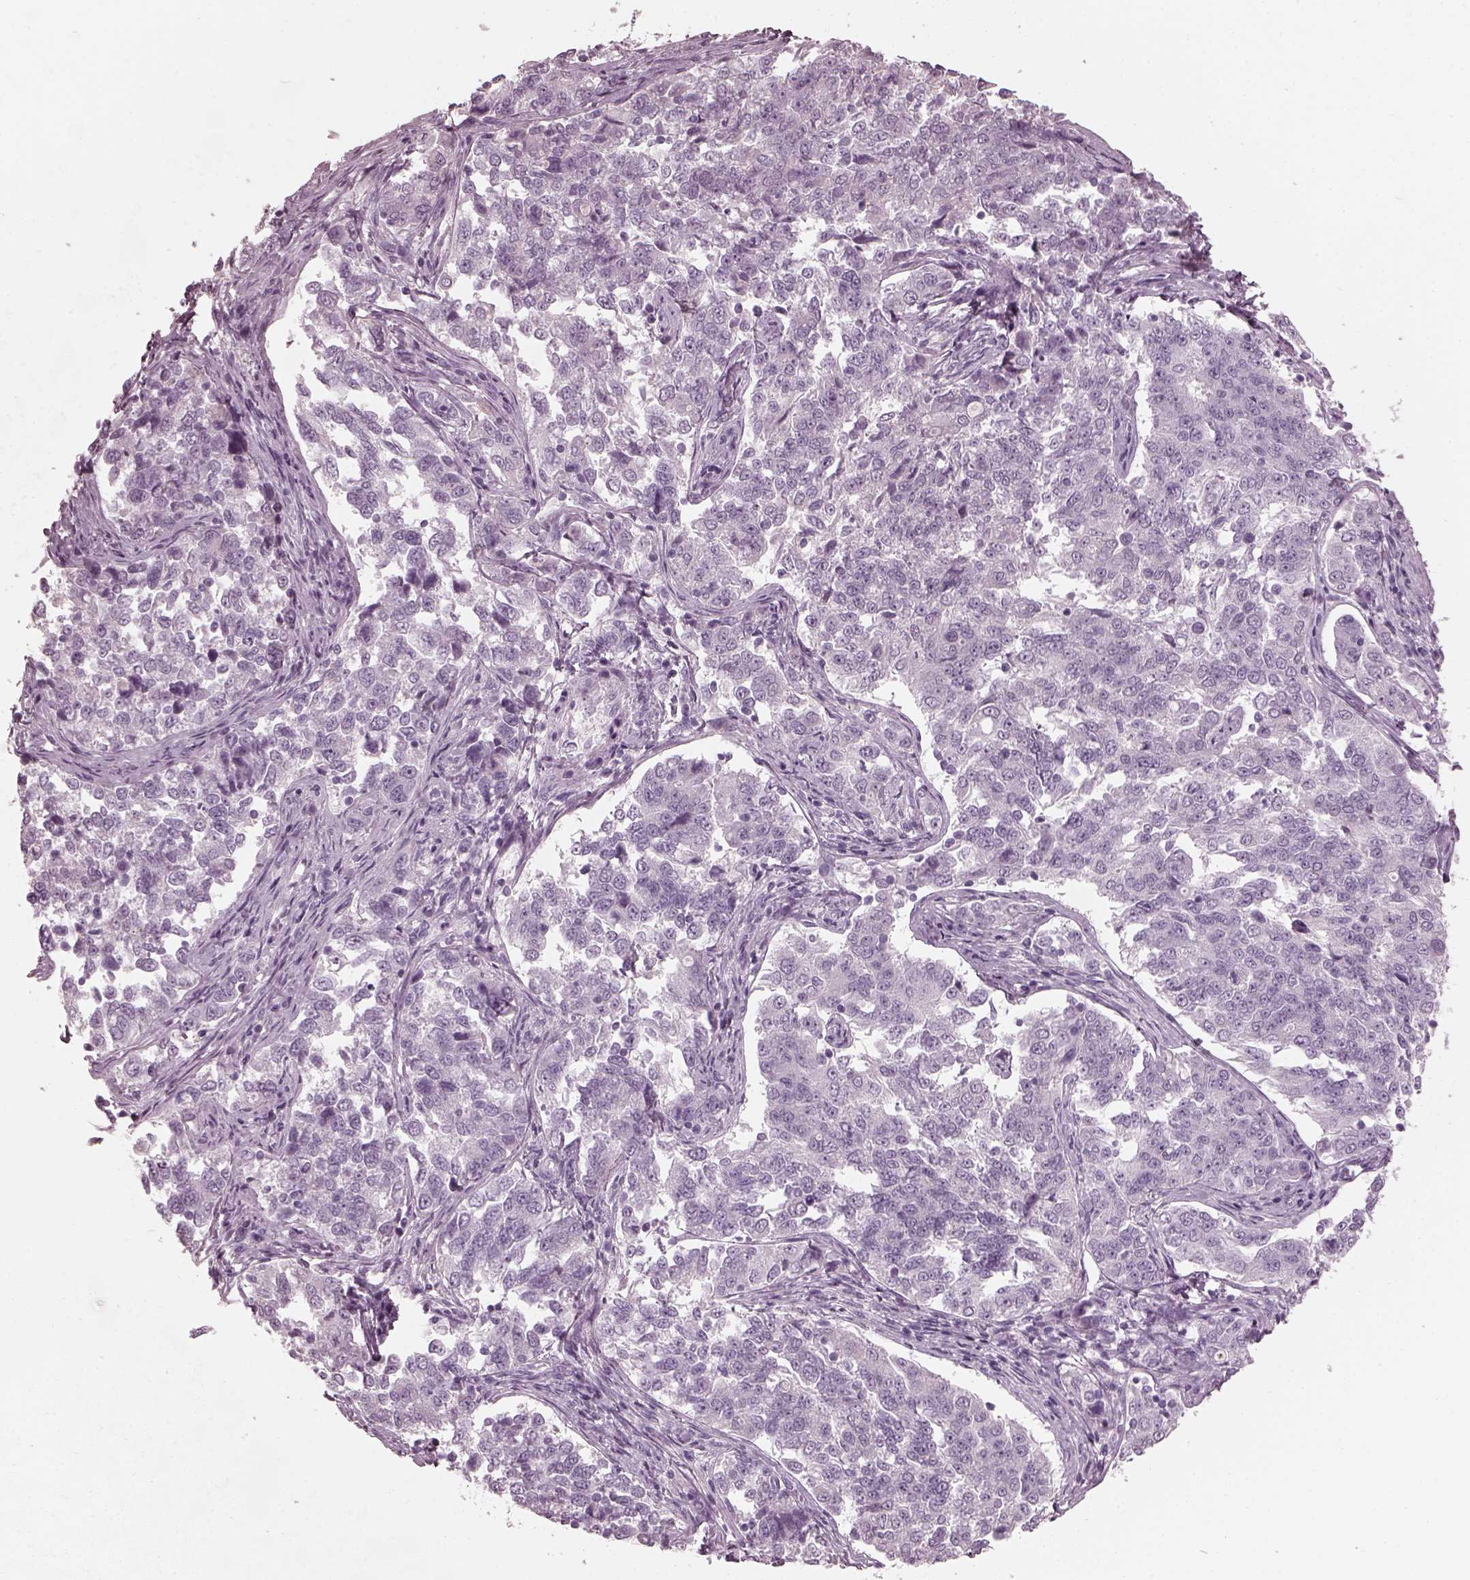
{"staining": {"intensity": "negative", "quantity": "none", "location": "none"}, "tissue": "endometrial cancer", "cell_type": "Tumor cells", "image_type": "cancer", "snomed": [{"axis": "morphology", "description": "Adenocarcinoma, NOS"}, {"axis": "topography", "description": "Endometrium"}], "caption": "IHC micrograph of human endometrial cancer stained for a protein (brown), which exhibits no positivity in tumor cells. Nuclei are stained in blue.", "gene": "RCVRN", "patient": {"sex": "female", "age": 43}}